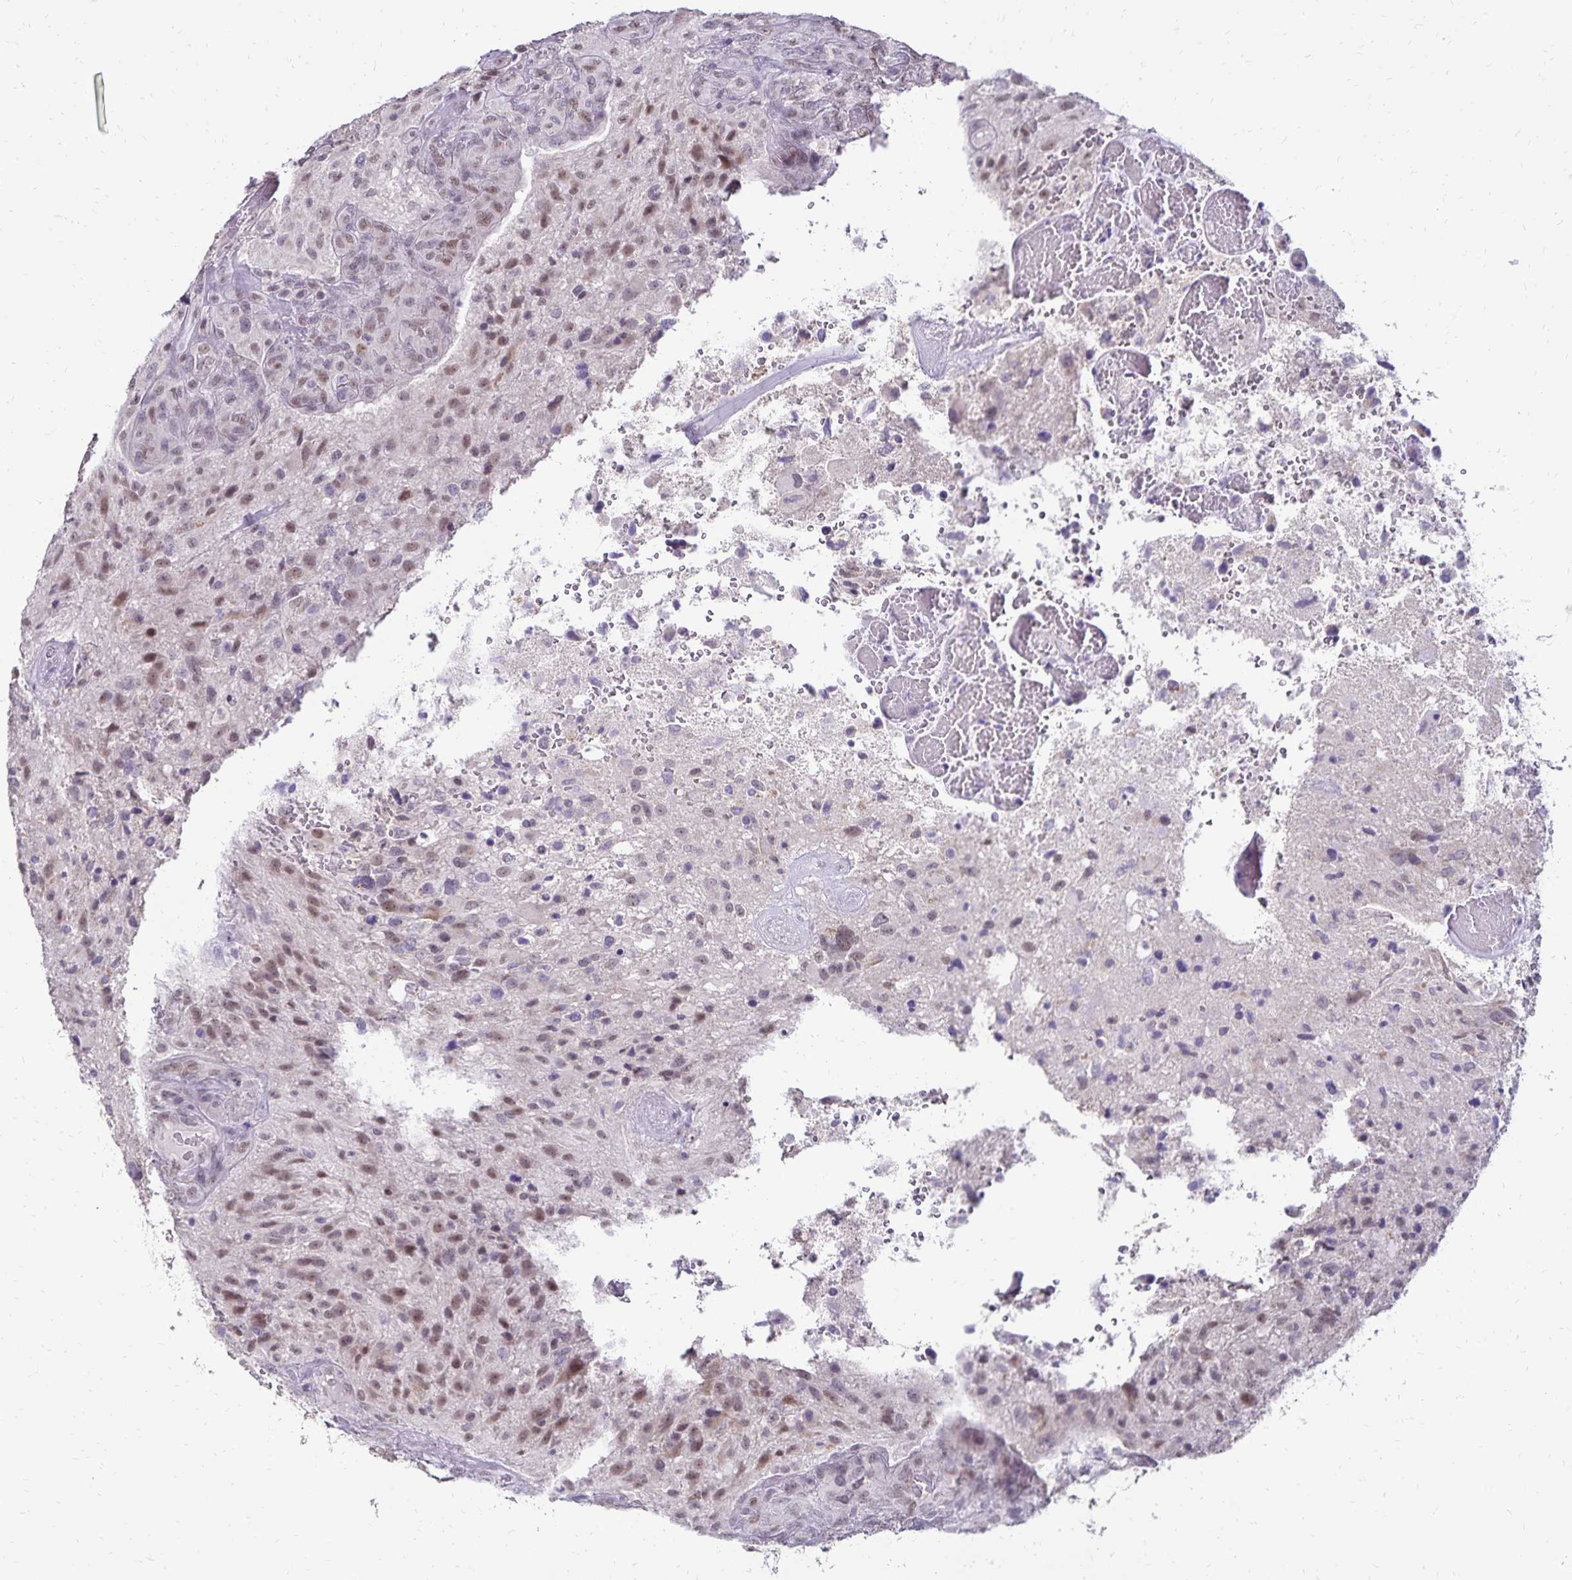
{"staining": {"intensity": "weak", "quantity": "25%-75%", "location": "nuclear"}, "tissue": "glioma", "cell_type": "Tumor cells", "image_type": "cancer", "snomed": [{"axis": "morphology", "description": "Glioma, malignant, High grade"}, {"axis": "topography", "description": "Brain"}], "caption": "Human glioma stained with a protein marker displays weak staining in tumor cells.", "gene": "POLB", "patient": {"sex": "male", "age": 53}}